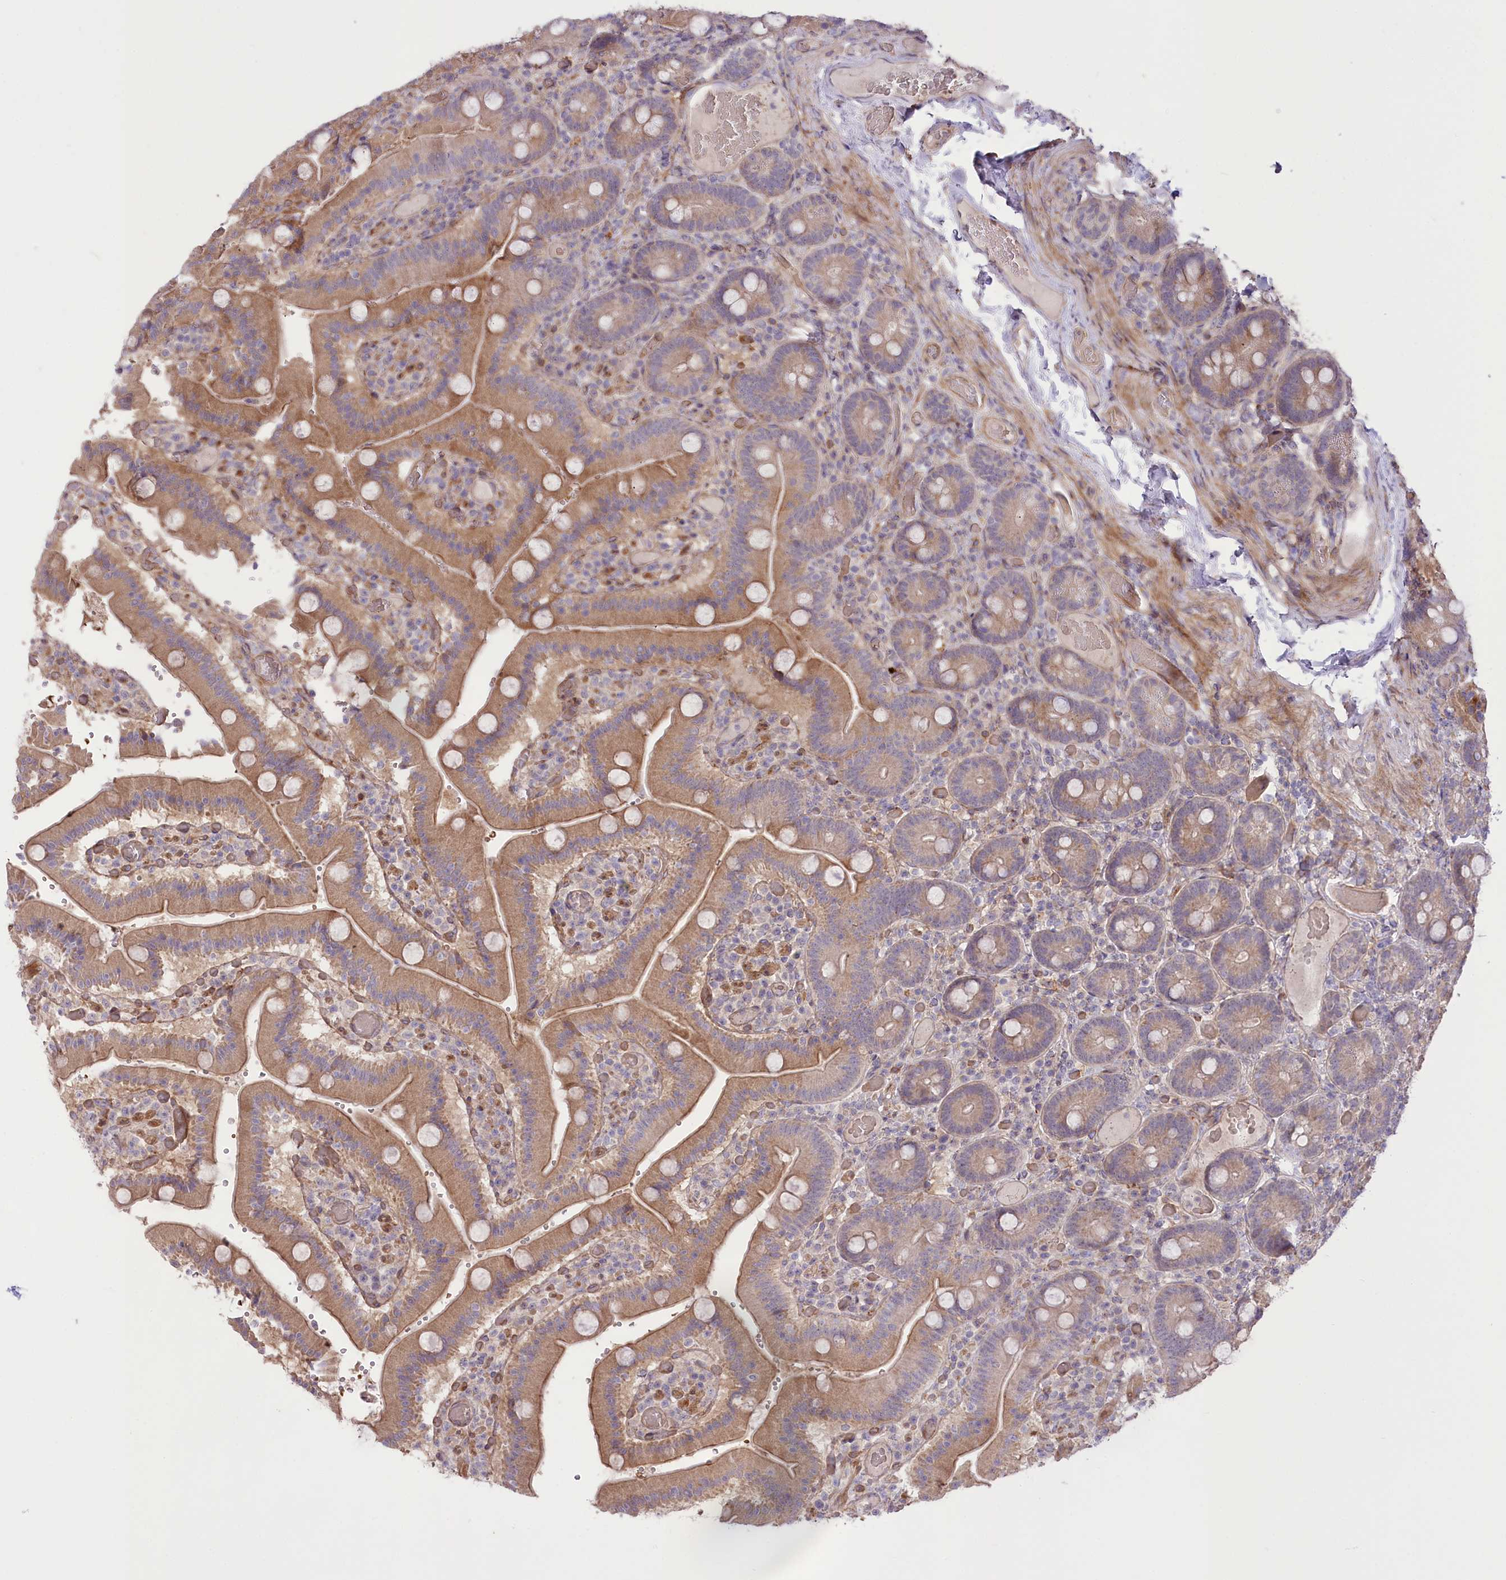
{"staining": {"intensity": "moderate", "quantity": ">75%", "location": "cytoplasmic/membranous"}, "tissue": "duodenum", "cell_type": "Glandular cells", "image_type": "normal", "snomed": [{"axis": "morphology", "description": "Normal tissue, NOS"}, {"axis": "topography", "description": "Duodenum"}], "caption": "Protein staining displays moderate cytoplasmic/membranous expression in approximately >75% of glandular cells in unremarkable duodenum.", "gene": "TRUB1", "patient": {"sex": "female", "age": 62}}